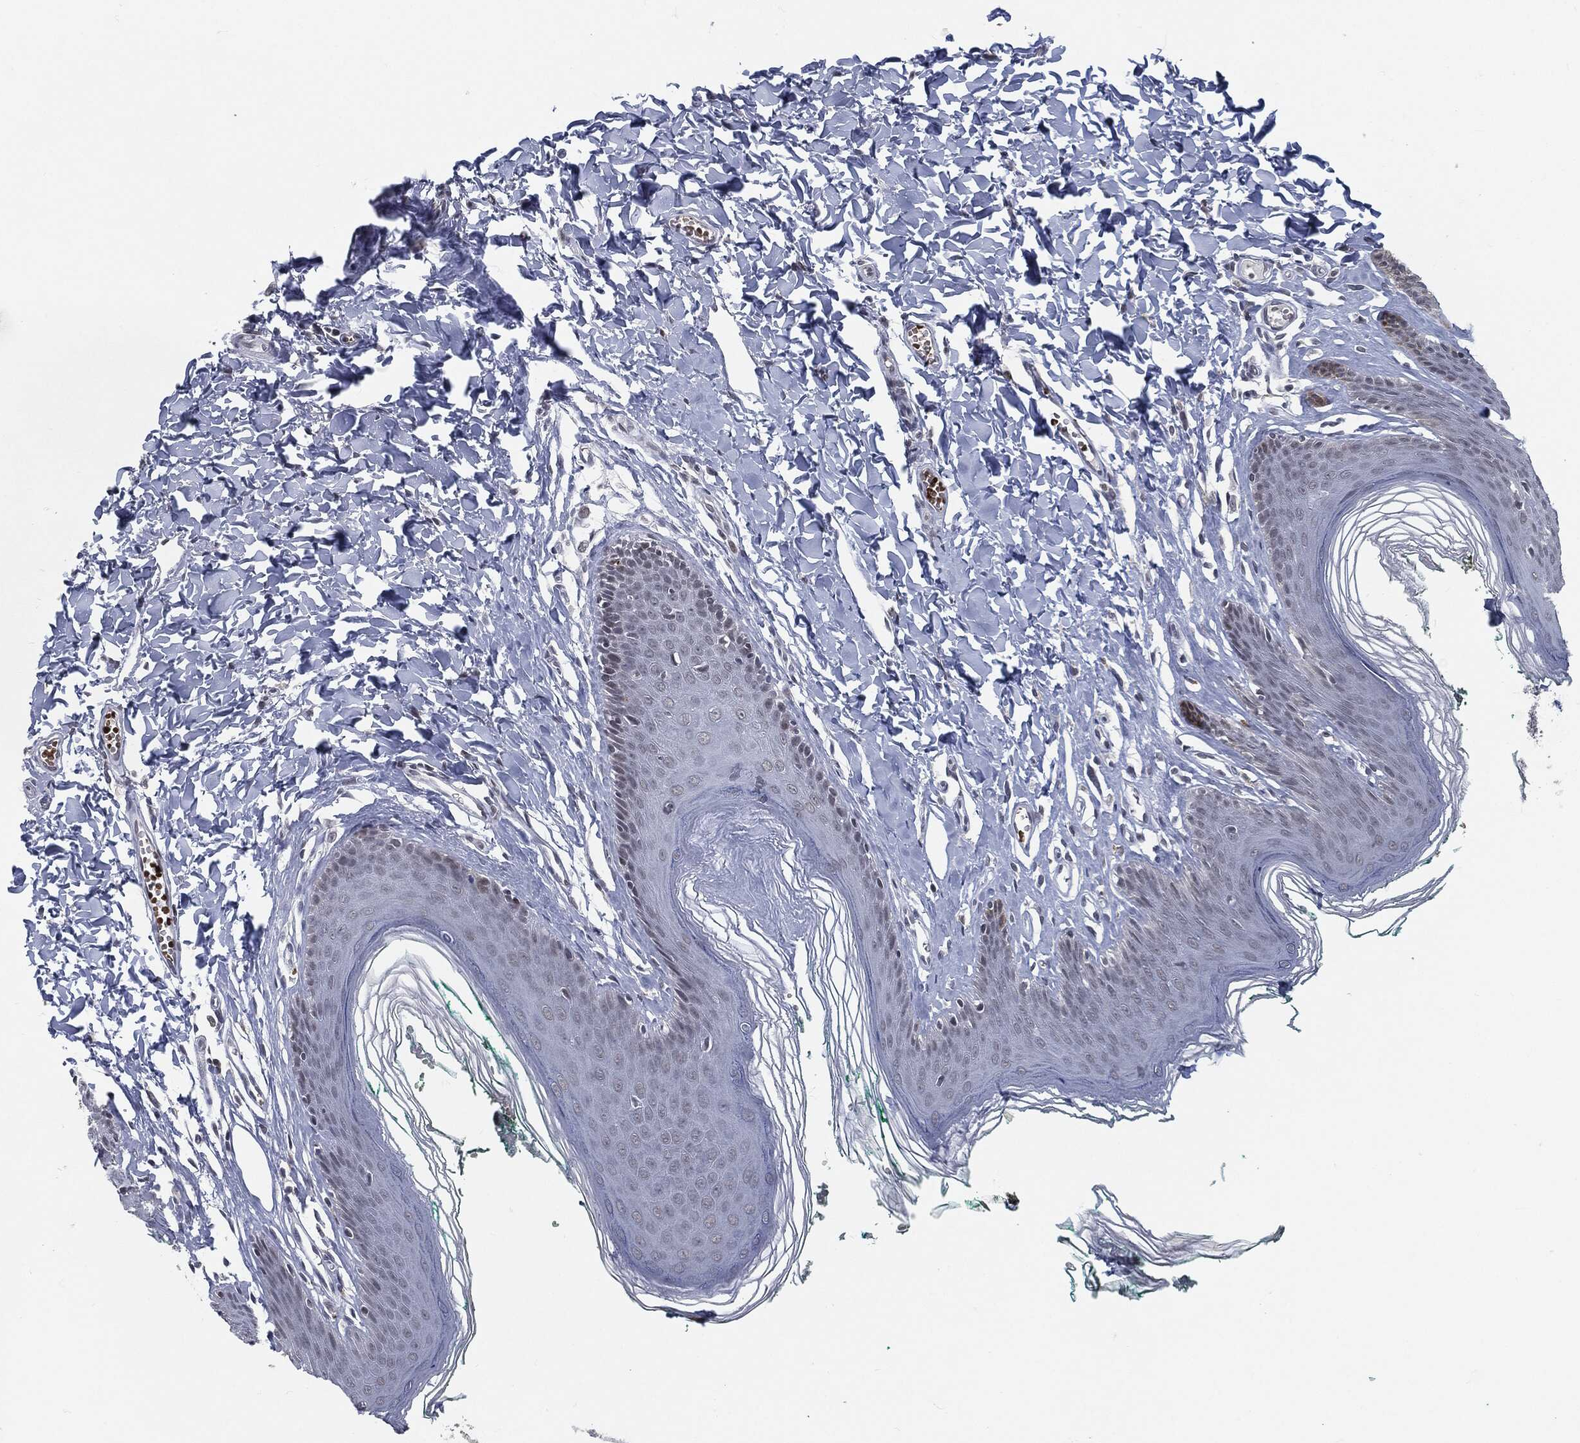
{"staining": {"intensity": "negative", "quantity": "none", "location": "none"}, "tissue": "skin", "cell_type": "Epidermal cells", "image_type": "normal", "snomed": [{"axis": "morphology", "description": "Normal tissue, NOS"}, {"axis": "topography", "description": "Vulva"}], "caption": "A high-resolution histopathology image shows immunohistochemistry (IHC) staining of normal skin, which shows no significant expression in epidermal cells. (Brightfield microscopy of DAB IHC at high magnification).", "gene": "ANXA1", "patient": {"sex": "female", "age": 66}}